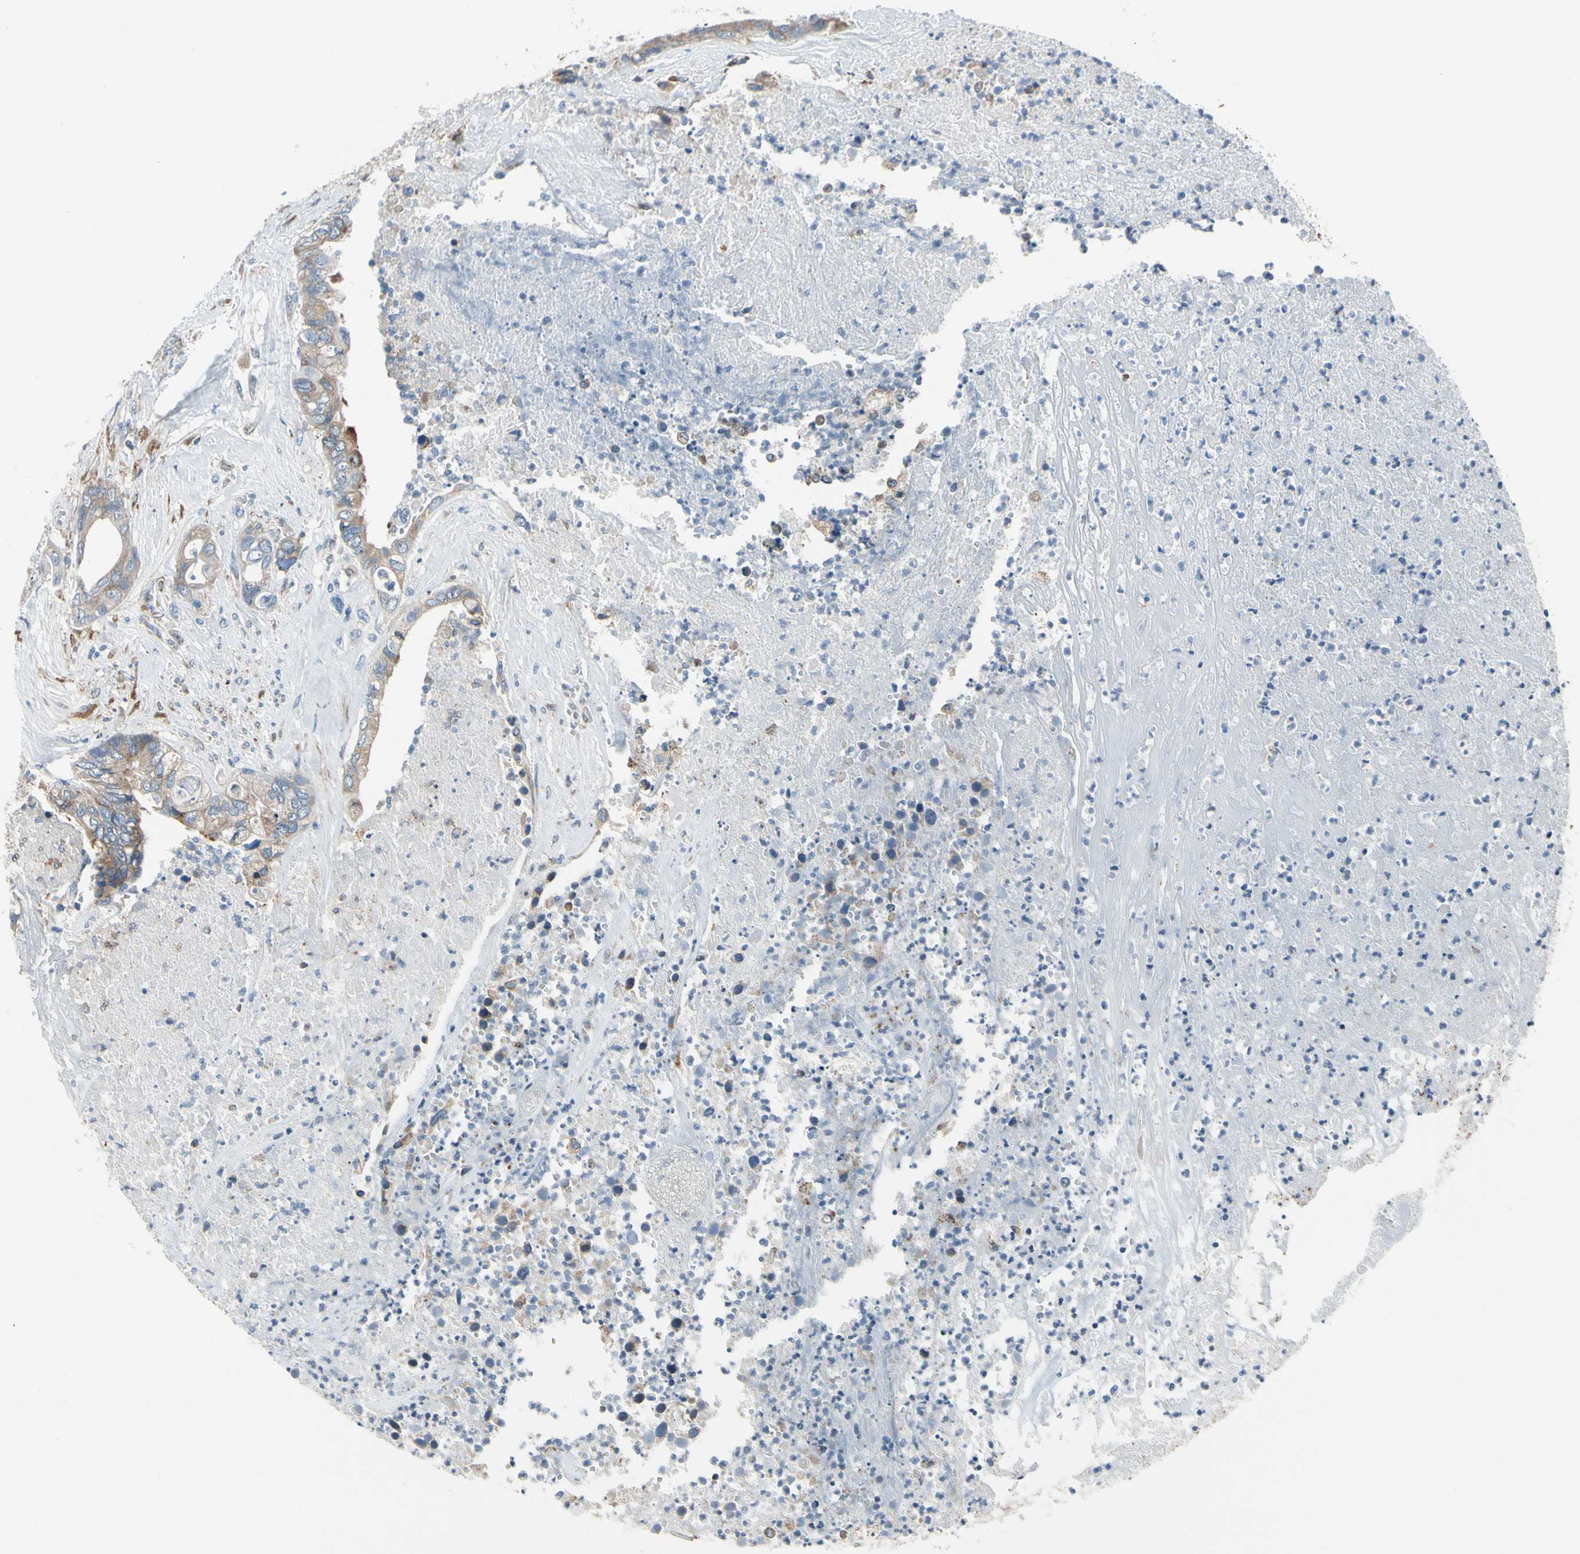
{"staining": {"intensity": "weak", "quantity": "<25%", "location": "cytoplasmic/membranous"}, "tissue": "colorectal cancer", "cell_type": "Tumor cells", "image_type": "cancer", "snomed": [{"axis": "morphology", "description": "Adenocarcinoma, NOS"}, {"axis": "topography", "description": "Rectum"}], "caption": "DAB (3,3'-diaminobenzidine) immunohistochemical staining of colorectal cancer (adenocarcinoma) demonstrates no significant expression in tumor cells. (Stains: DAB immunohistochemistry (IHC) with hematoxylin counter stain, Microscopy: brightfield microscopy at high magnification).", "gene": "LRPAP1", "patient": {"sex": "male", "age": 55}}